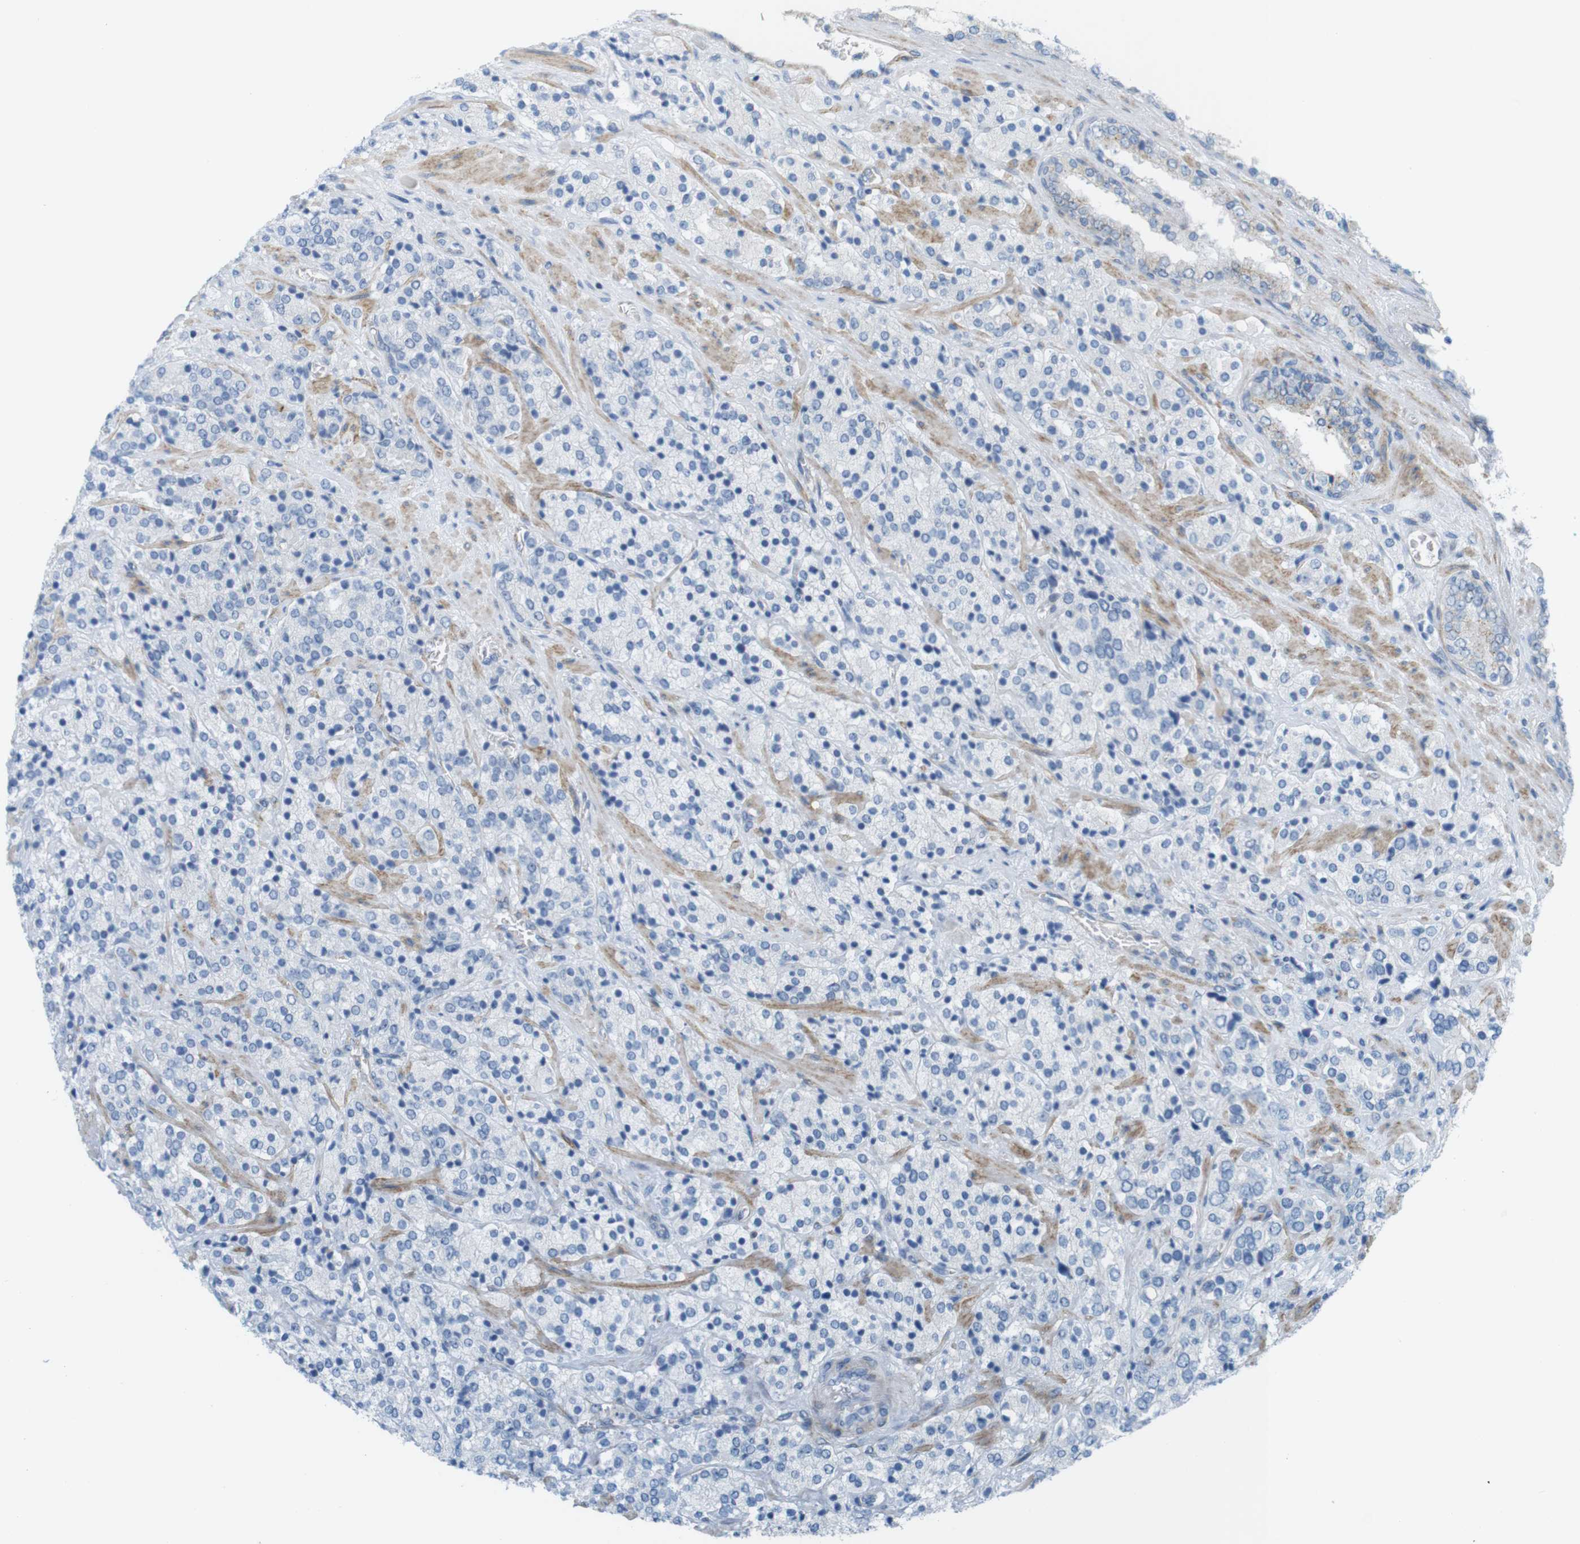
{"staining": {"intensity": "negative", "quantity": "none", "location": "none"}, "tissue": "prostate cancer", "cell_type": "Tumor cells", "image_type": "cancer", "snomed": [{"axis": "morphology", "description": "Adenocarcinoma, High grade"}, {"axis": "topography", "description": "Prostate"}], "caption": "There is no significant expression in tumor cells of high-grade adenocarcinoma (prostate).", "gene": "MYH9", "patient": {"sex": "male", "age": 71}}